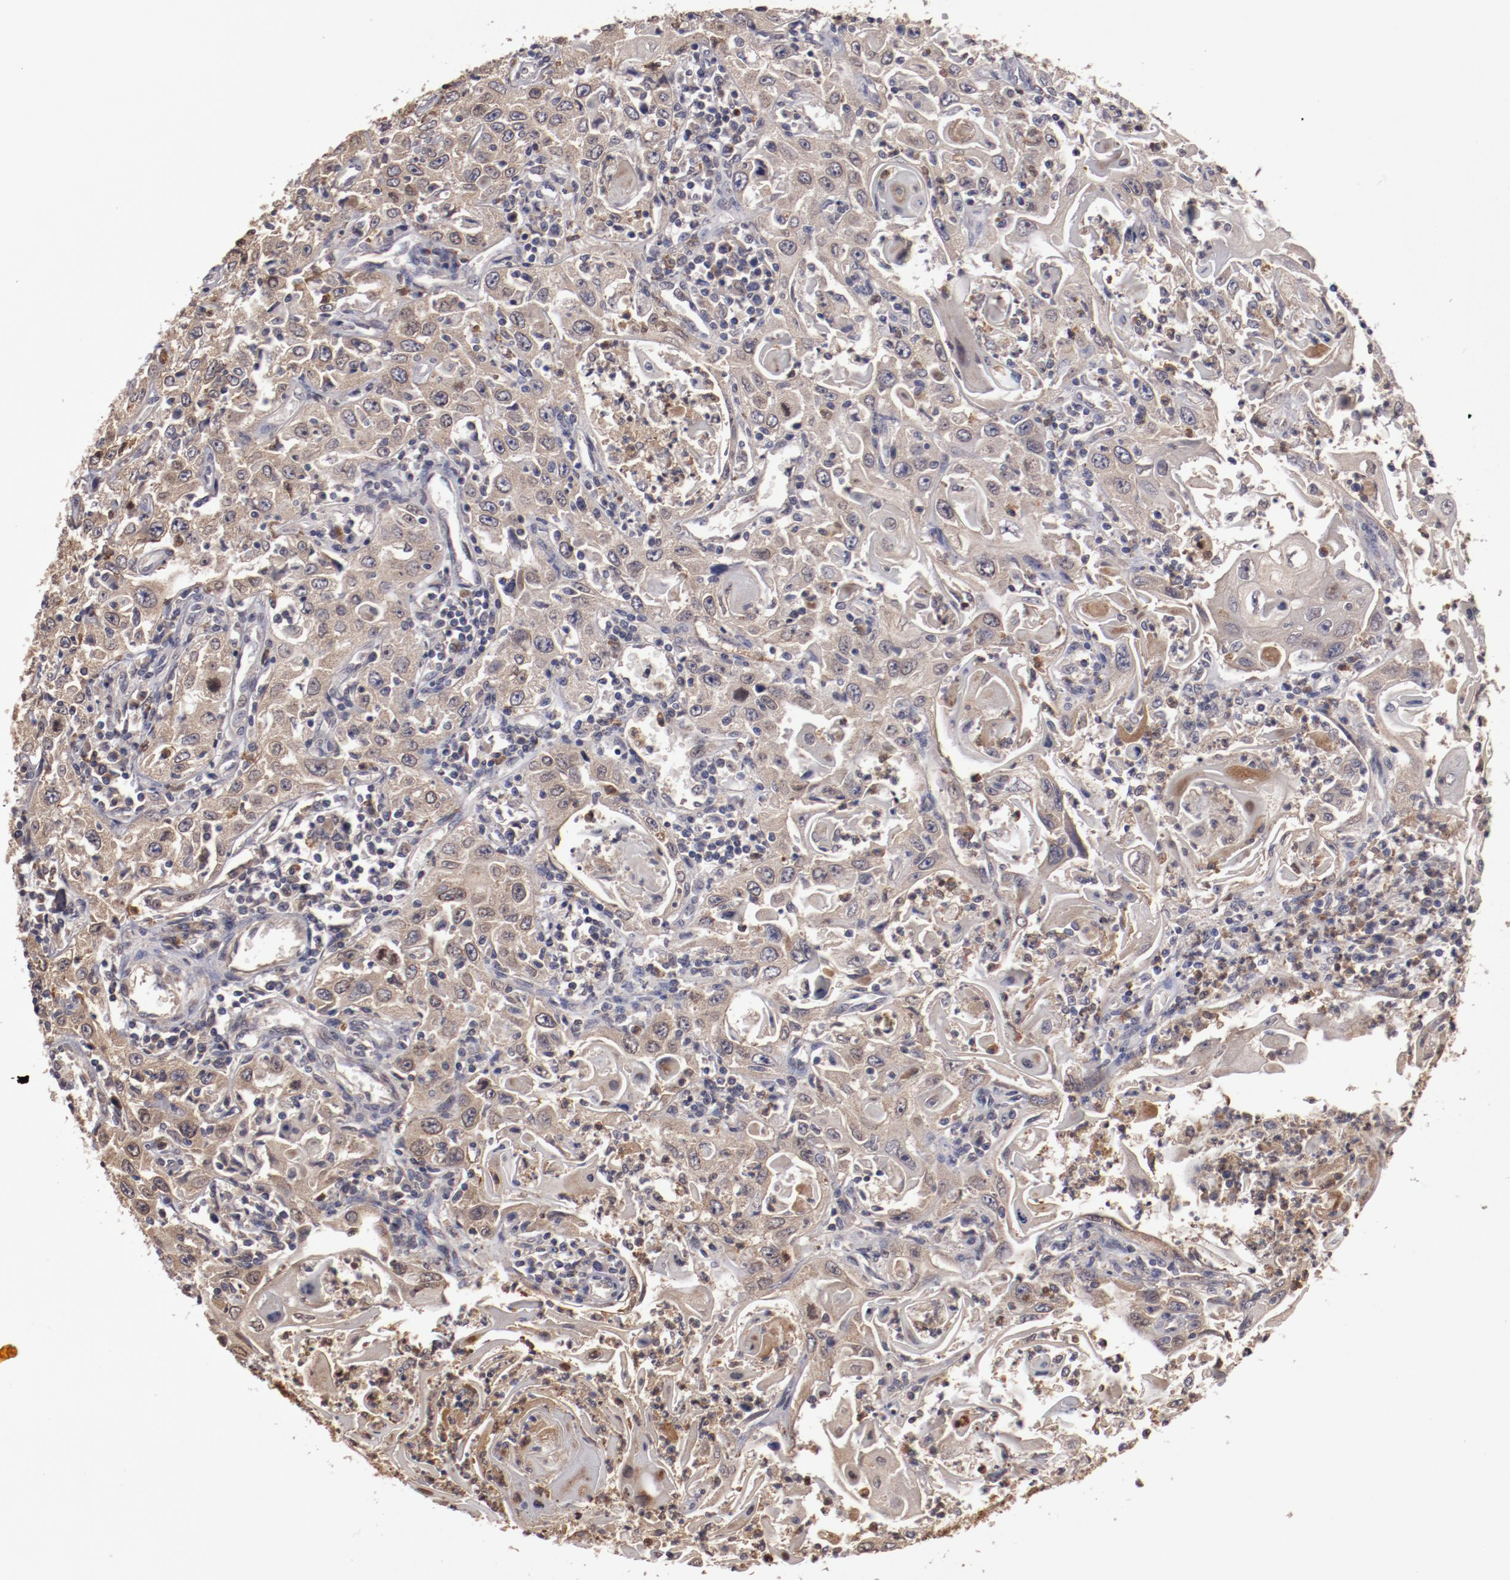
{"staining": {"intensity": "negative", "quantity": "none", "location": "none"}, "tissue": "head and neck cancer", "cell_type": "Tumor cells", "image_type": "cancer", "snomed": [{"axis": "morphology", "description": "Squamous cell carcinoma, NOS"}, {"axis": "topography", "description": "Oral tissue"}, {"axis": "topography", "description": "Head-Neck"}], "caption": "Immunohistochemical staining of human squamous cell carcinoma (head and neck) displays no significant positivity in tumor cells.", "gene": "SERPINA7", "patient": {"sex": "female", "age": 76}}